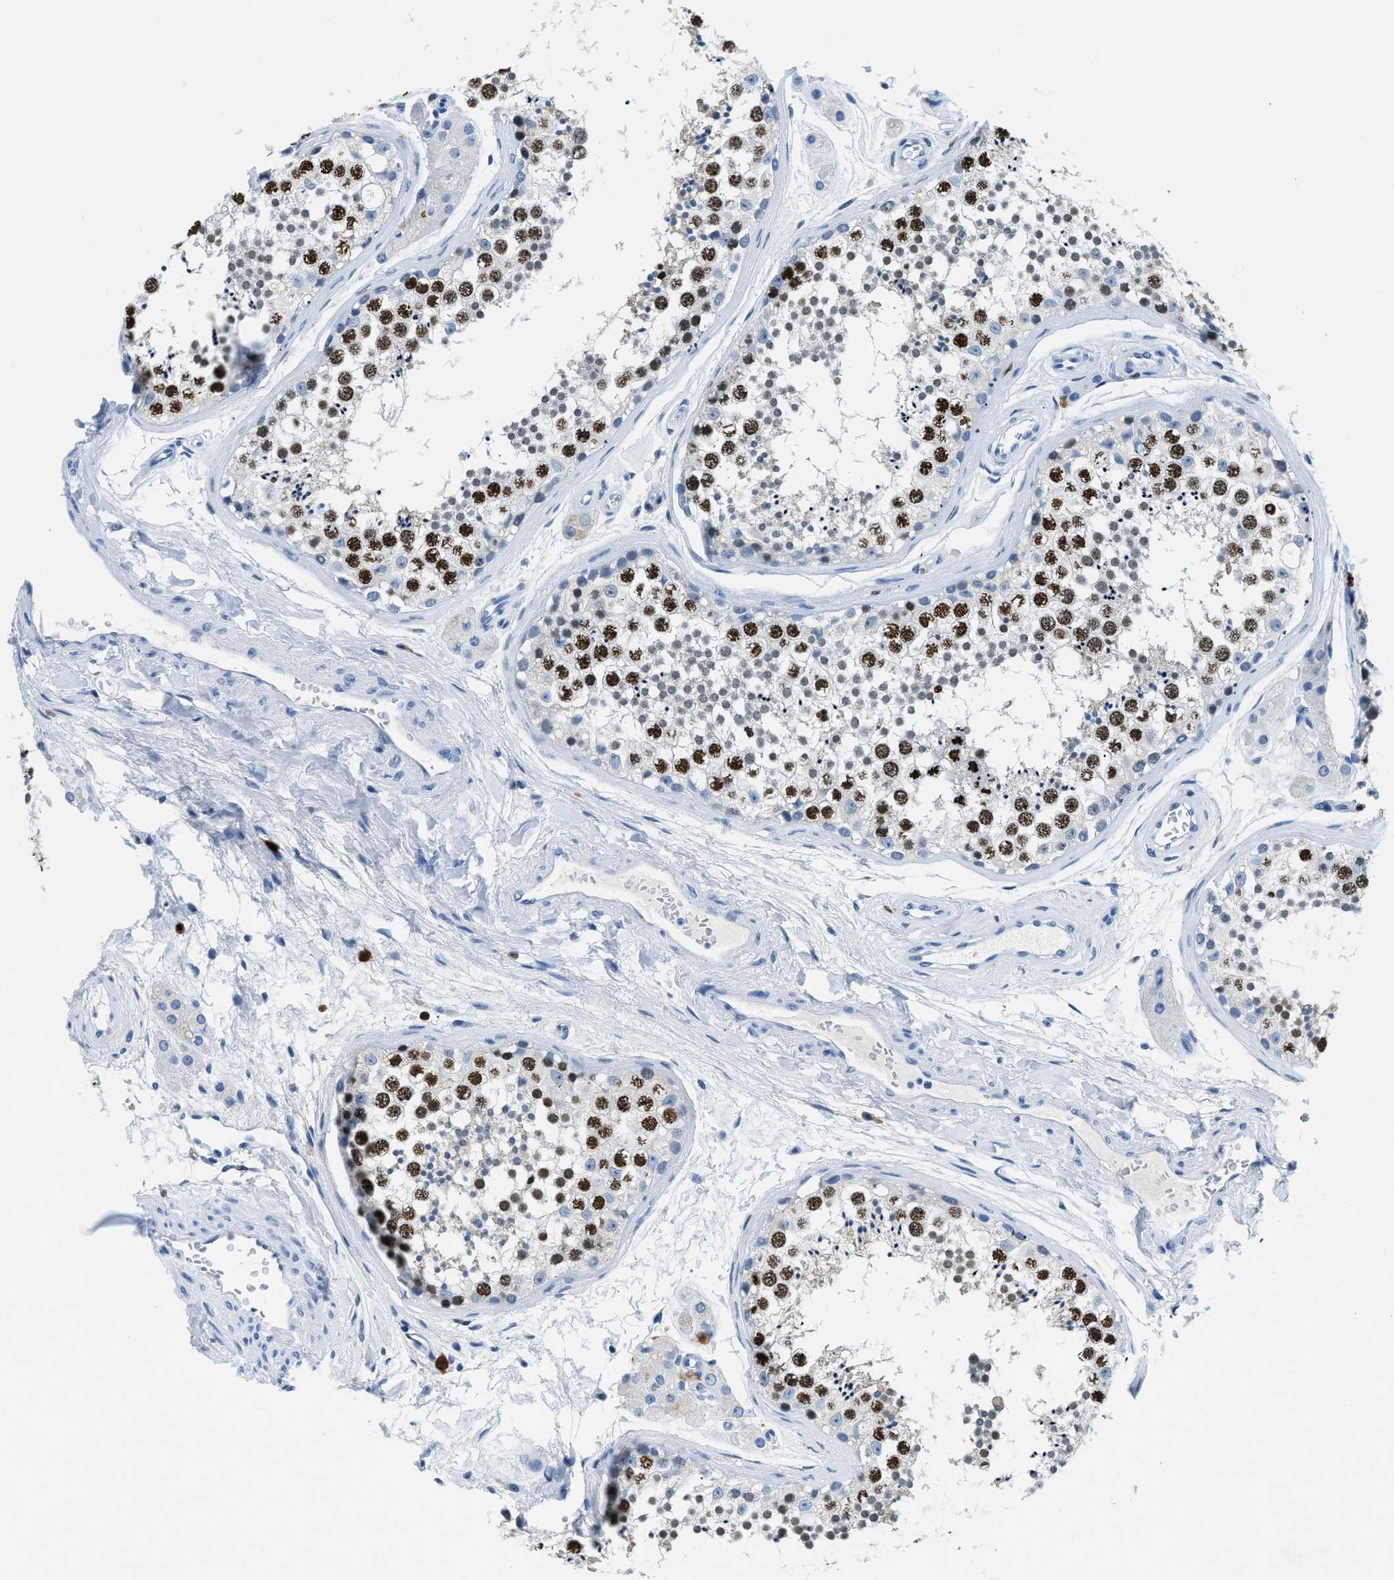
{"staining": {"intensity": "strong", "quantity": "25%-75%", "location": "nuclear"}, "tissue": "testis", "cell_type": "Cells in seminiferous ducts", "image_type": "normal", "snomed": [{"axis": "morphology", "description": "Normal tissue, NOS"}, {"axis": "topography", "description": "Testis"}], "caption": "Benign testis shows strong nuclear positivity in approximately 25%-75% of cells in seminiferous ducts The staining is performed using DAB brown chromogen to label protein expression. The nuclei are counter-stained blue using hematoxylin..", "gene": "CAPG", "patient": {"sex": "male", "age": 56}}